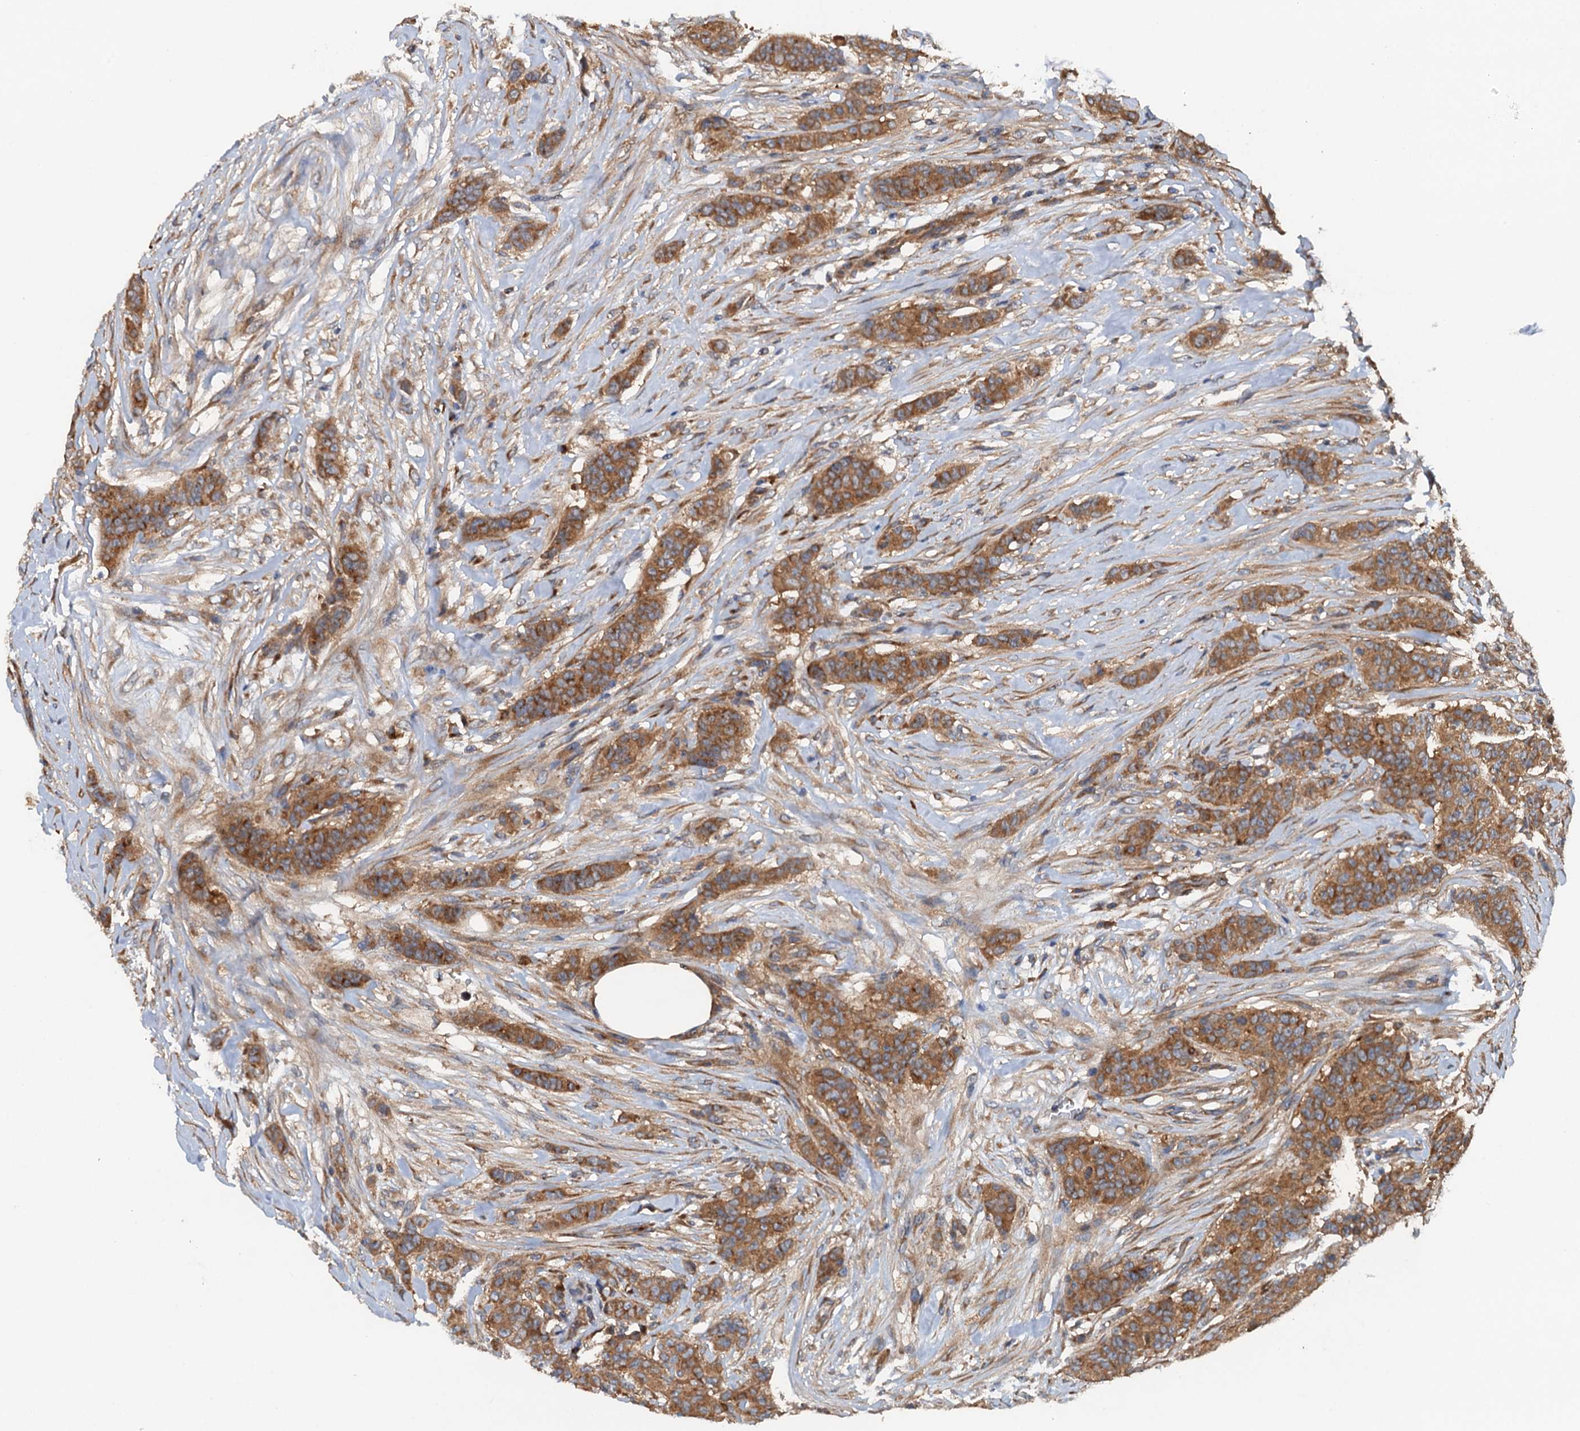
{"staining": {"intensity": "strong", "quantity": ">75%", "location": "cytoplasmic/membranous"}, "tissue": "breast cancer", "cell_type": "Tumor cells", "image_type": "cancer", "snomed": [{"axis": "morphology", "description": "Duct carcinoma"}, {"axis": "topography", "description": "Breast"}], "caption": "Tumor cells display strong cytoplasmic/membranous staining in about >75% of cells in breast cancer.", "gene": "COG3", "patient": {"sex": "female", "age": 40}}